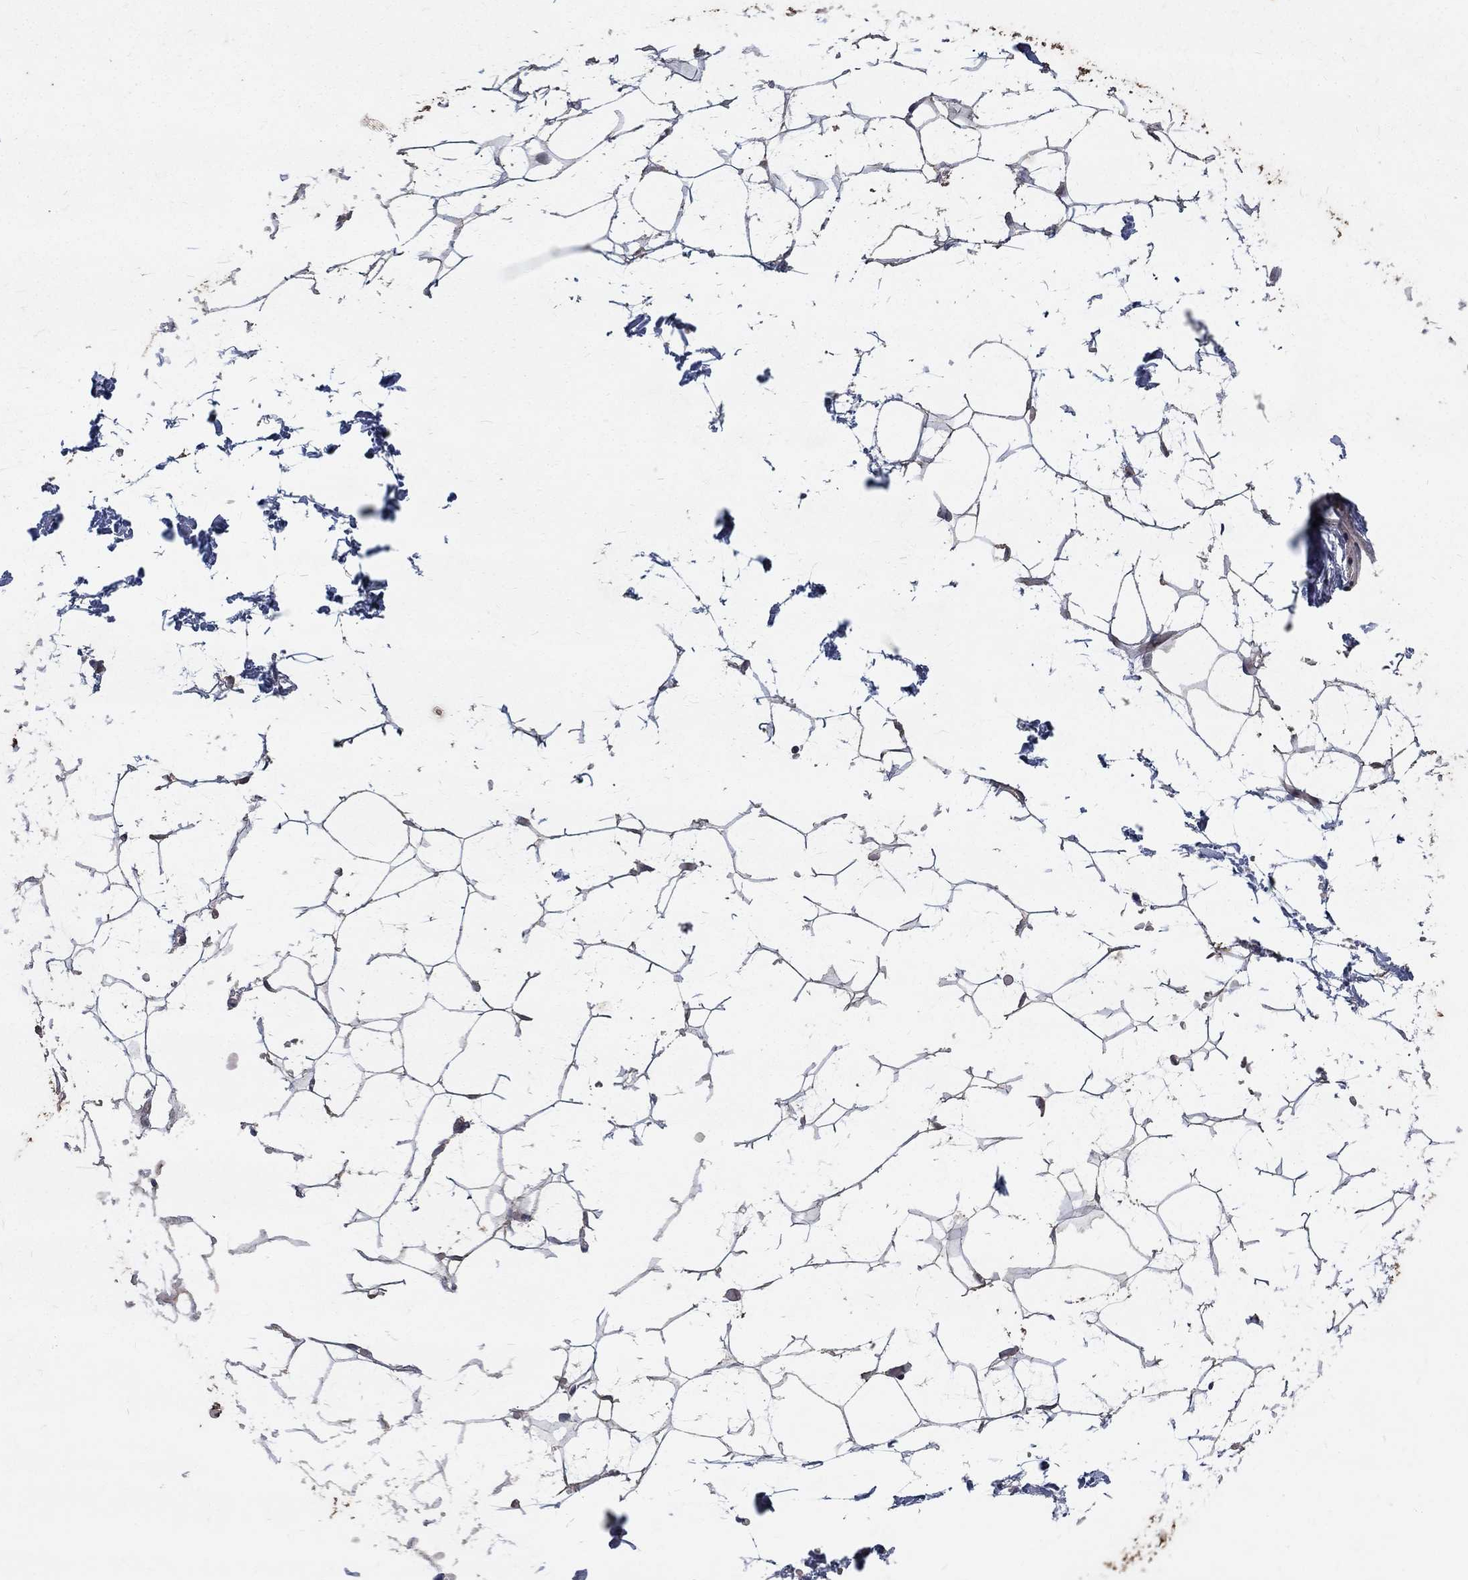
{"staining": {"intensity": "negative", "quantity": "none", "location": "none"}, "tissue": "adipose tissue", "cell_type": "Adipocytes", "image_type": "normal", "snomed": [{"axis": "morphology", "description": "Normal tissue, NOS"}, {"axis": "topography", "description": "Skin"}, {"axis": "topography", "description": "Peripheral nerve tissue"}], "caption": "Immunohistochemical staining of normal adipose tissue displays no significant expression in adipocytes.", "gene": "C17orf75", "patient": {"sex": "female", "age": 56}}